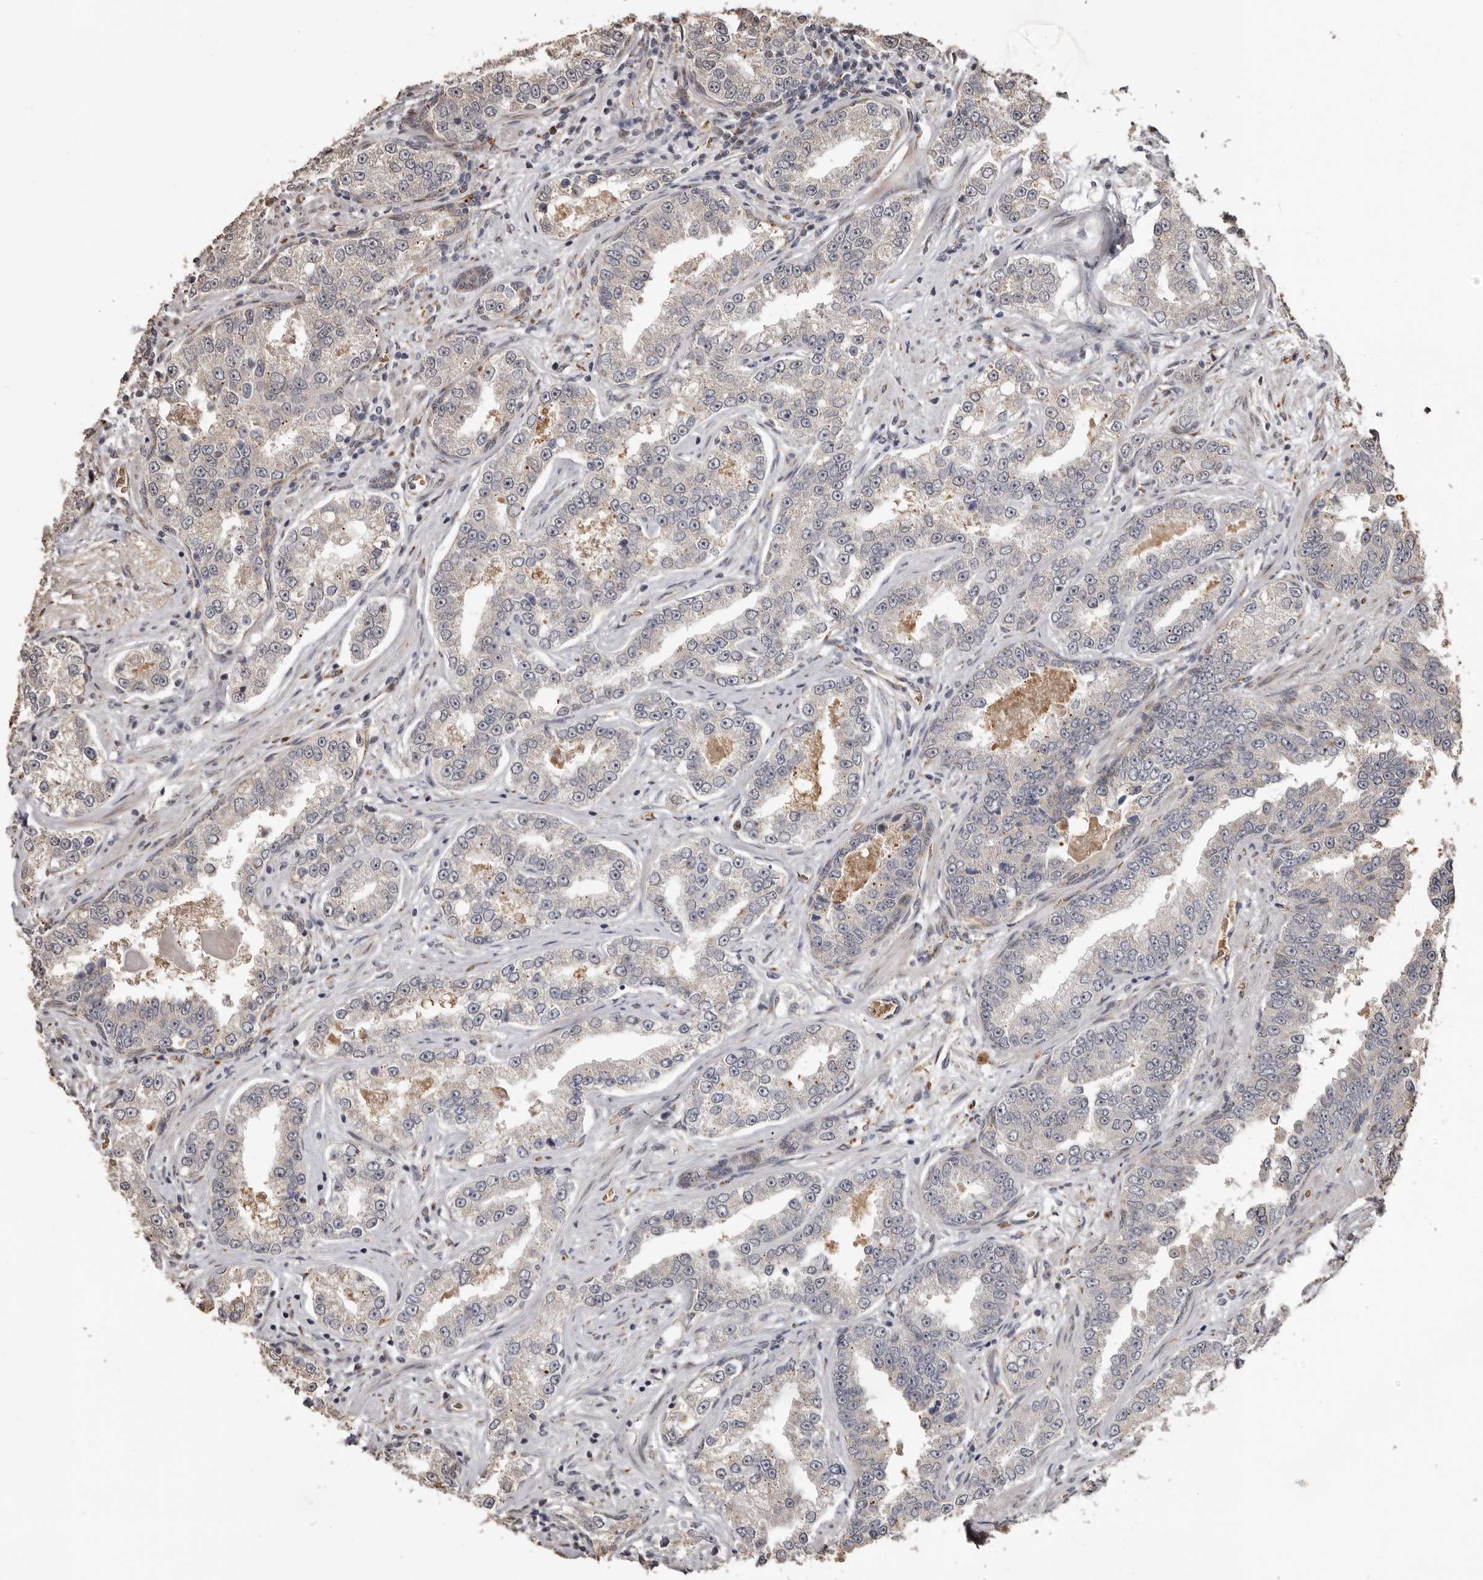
{"staining": {"intensity": "negative", "quantity": "none", "location": "none"}, "tissue": "prostate cancer", "cell_type": "Tumor cells", "image_type": "cancer", "snomed": [{"axis": "morphology", "description": "Normal tissue, NOS"}, {"axis": "morphology", "description": "Adenocarcinoma, High grade"}, {"axis": "topography", "description": "Prostate"}], "caption": "Tumor cells show no significant protein expression in prostate cancer (adenocarcinoma (high-grade)).", "gene": "ENTREP1", "patient": {"sex": "male", "age": 83}}